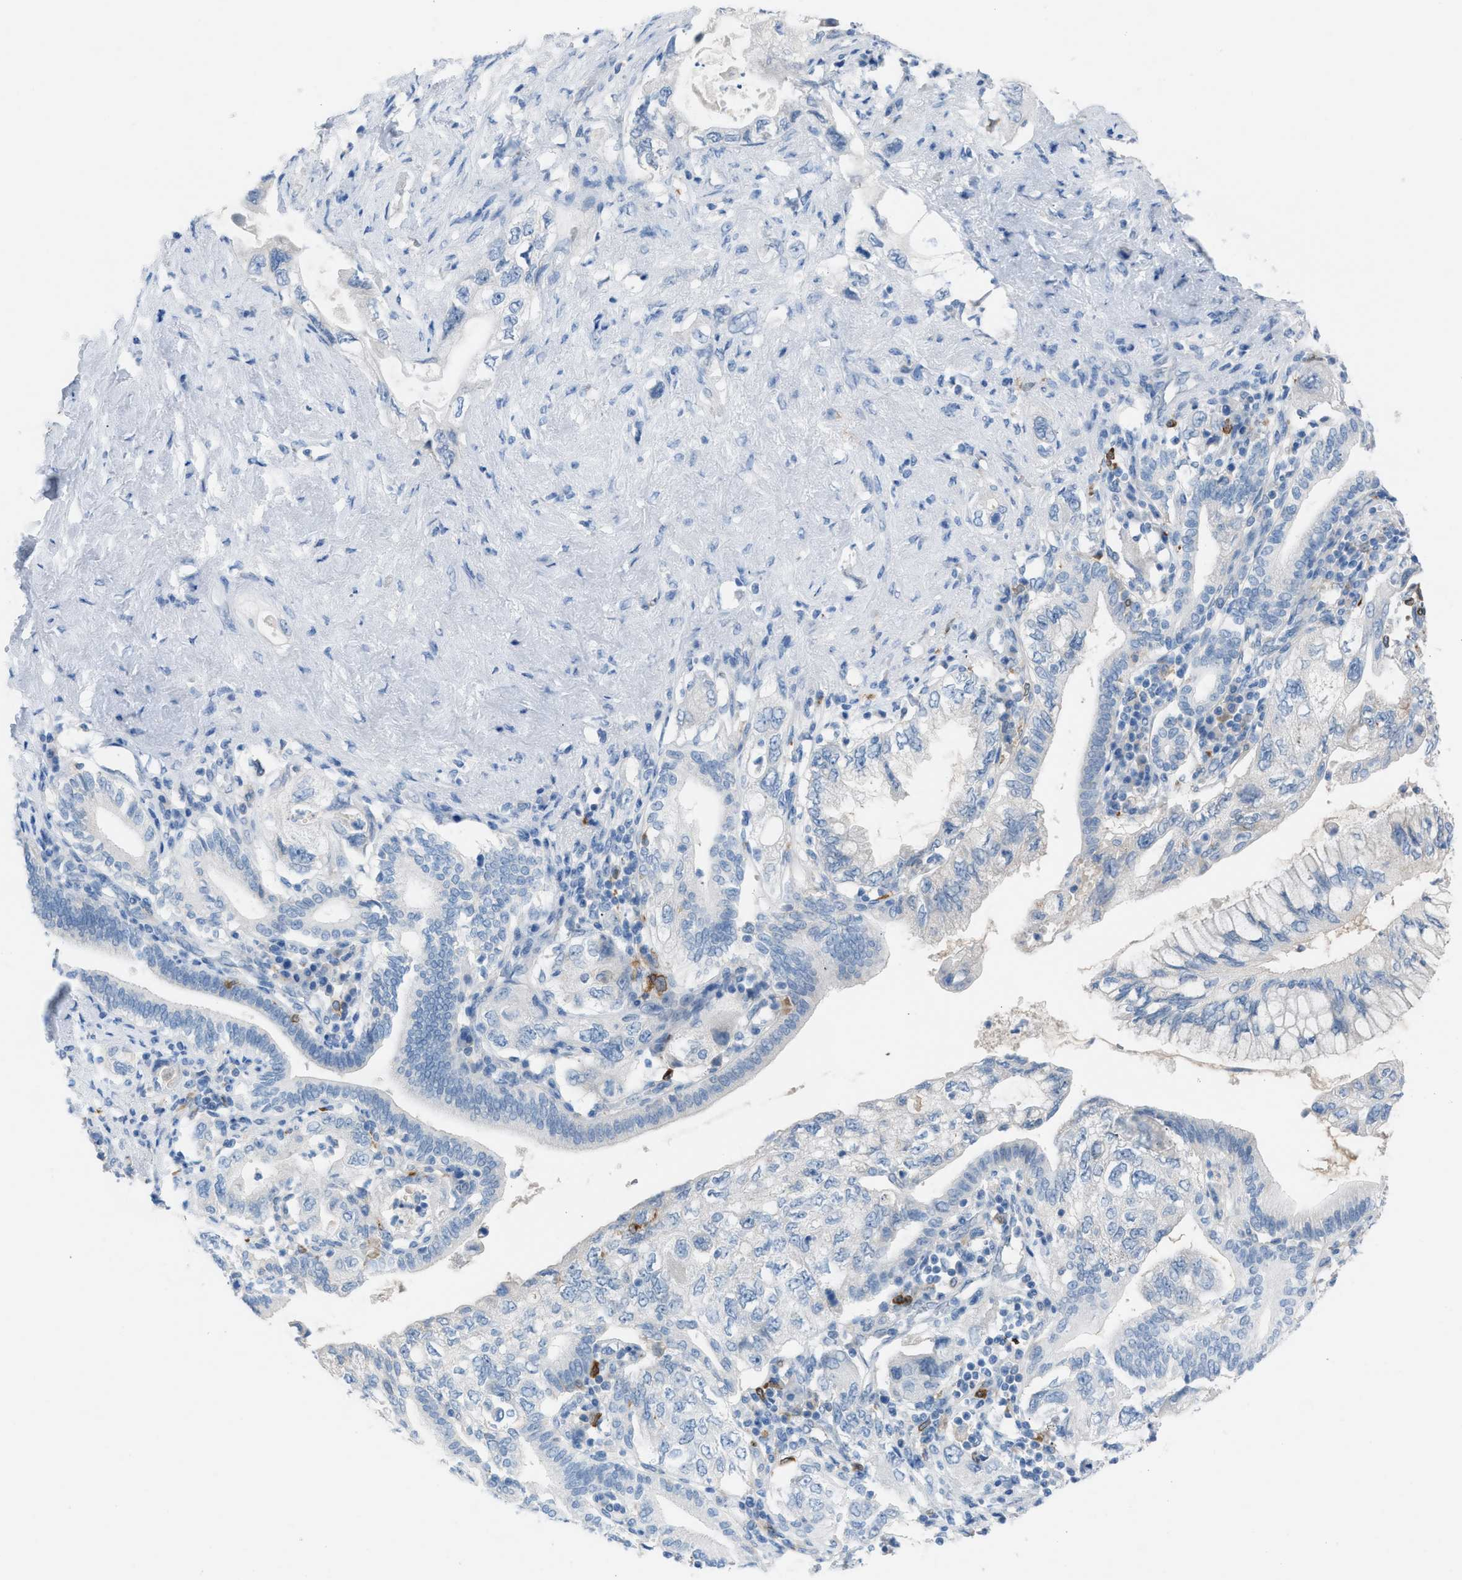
{"staining": {"intensity": "negative", "quantity": "none", "location": "none"}, "tissue": "pancreatic cancer", "cell_type": "Tumor cells", "image_type": "cancer", "snomed": [{"axis": "morphology", "description": "Adenocarcinoma, NOS"}, {"axis": "topography", "description": "Pancreas"}], "caption": "IHC image of neoplastic tissue: pancreatic cancer (adenocarcinoma) stained with DAB (3,3'-diaminobenzidine) exhibits no significant protein expression in tumor cells.", "gene": "CLEC10A", "patient": {"sex": "female", "age": 73}}